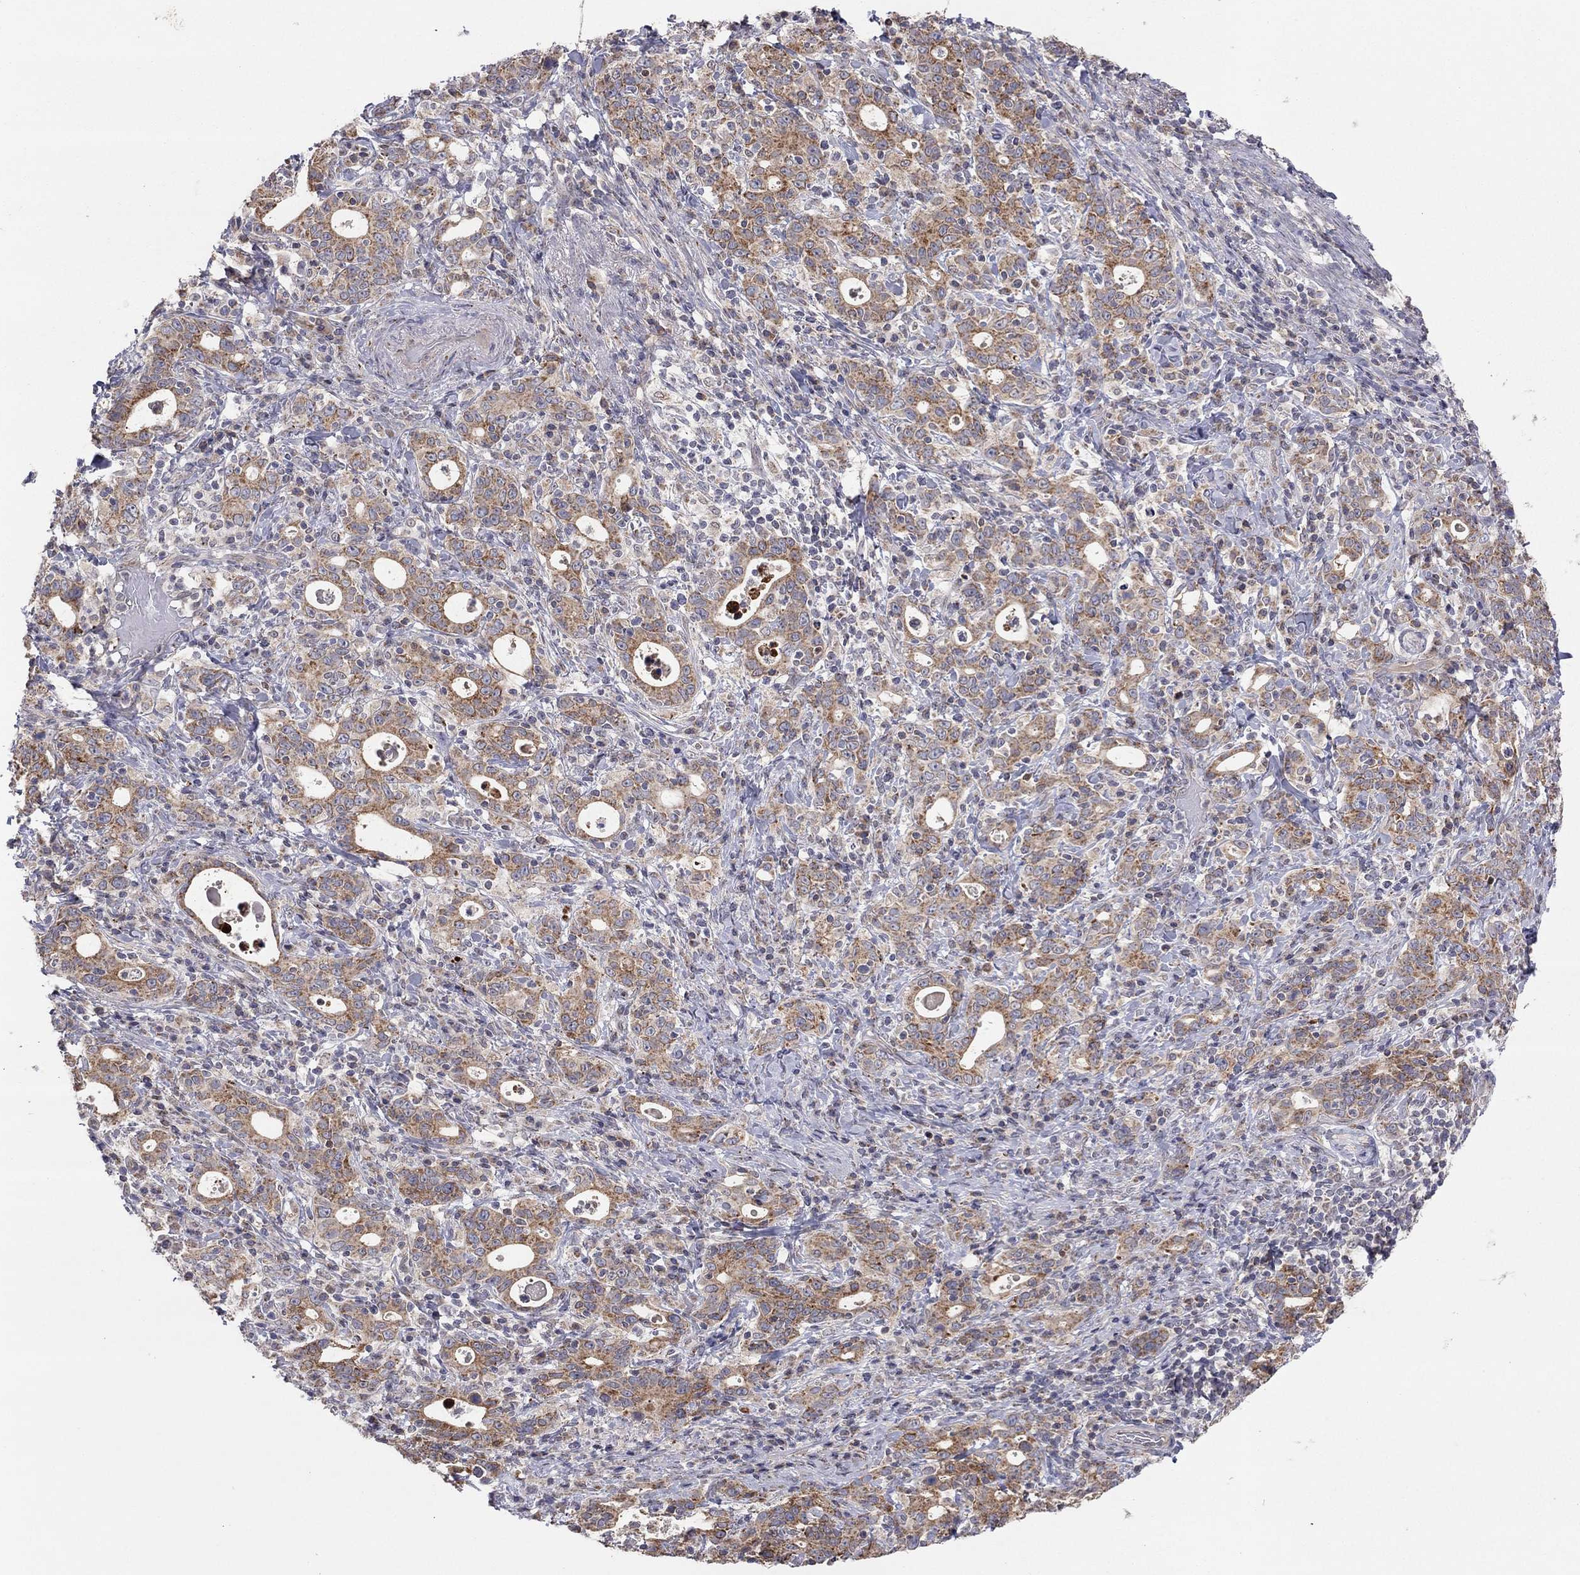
{"staining": {"intensity": "moderate", "quantity": ">75%", "location": "cytoplasmic/membranous"}, "tissue": "stomach cancer", "cell_type": "Tumor cells", "image_type": "cancer", "snomed": [{"axis": "morphology", "description": "Adenocarcinoma, NOS"}, {"axis": "topography", "description": "Stomach"}], "caption": "Protein expression analysis of human stomach cancer (adenocarcinoma) reveals moderate cytoplasmic/membranous staining in about >75% of tumor cells.", "gene": "CRACDL", "patient": {"sex": "male", "age": 79}}